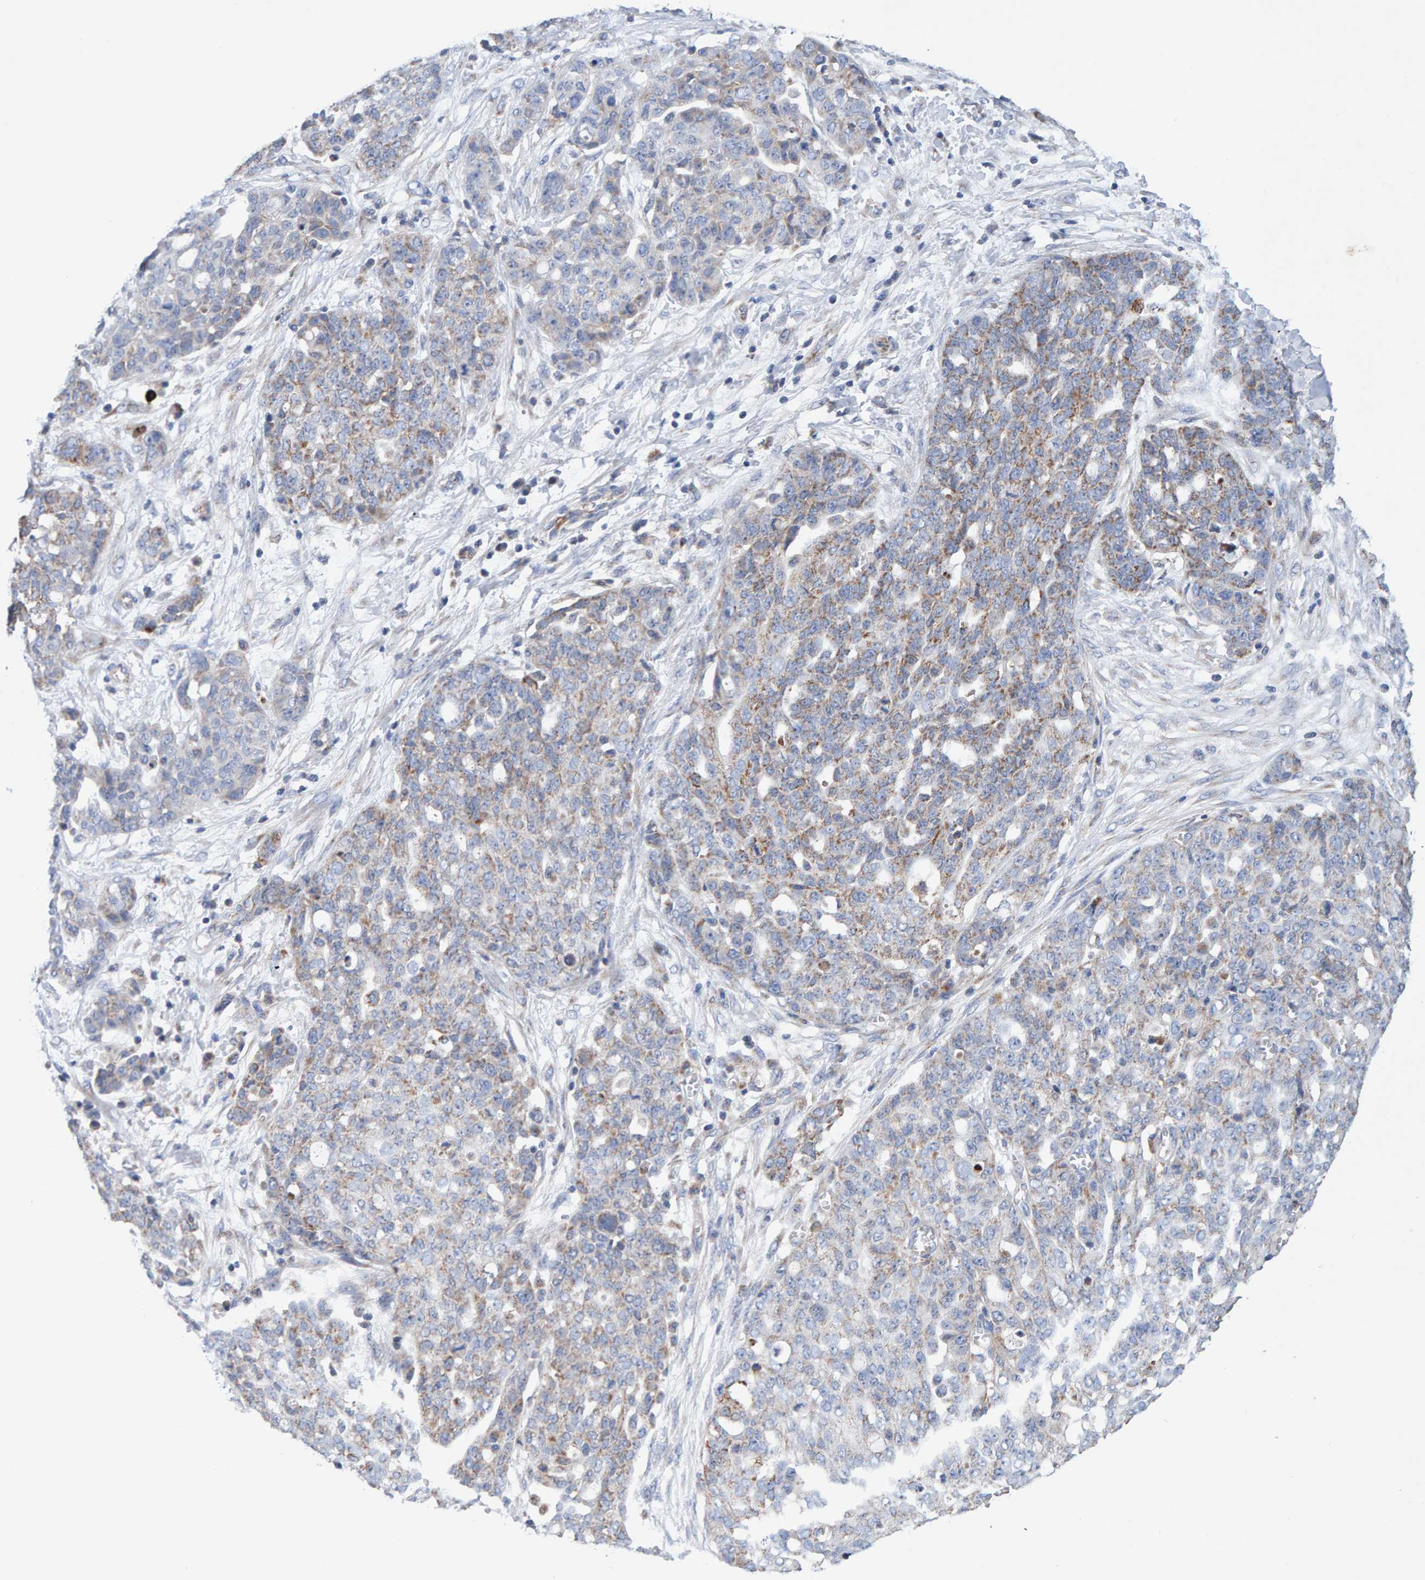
{"staining": {"intensity": "weak", "quantity": "25%-75%", "location": "cytoplasmic/membranous"}, "tissue": "ovarian cancer", "cell_type": "Tumor cells", "image_type": "cancer", "snomed": [{"axis": "morphology", "description": "Cystadenocarcinoma, serous, NOS"}, {"axis": "topography", "description": "Soft tissue"}, {"axis": "topography", "description": "Ovary"}], "caption": "Ovarian serous cystadenocarcinoma stained with a protein marker displays weak staining in tumor cells.", "gene": "EFR3A", "patient": {"sex": "female", "age": 57}}